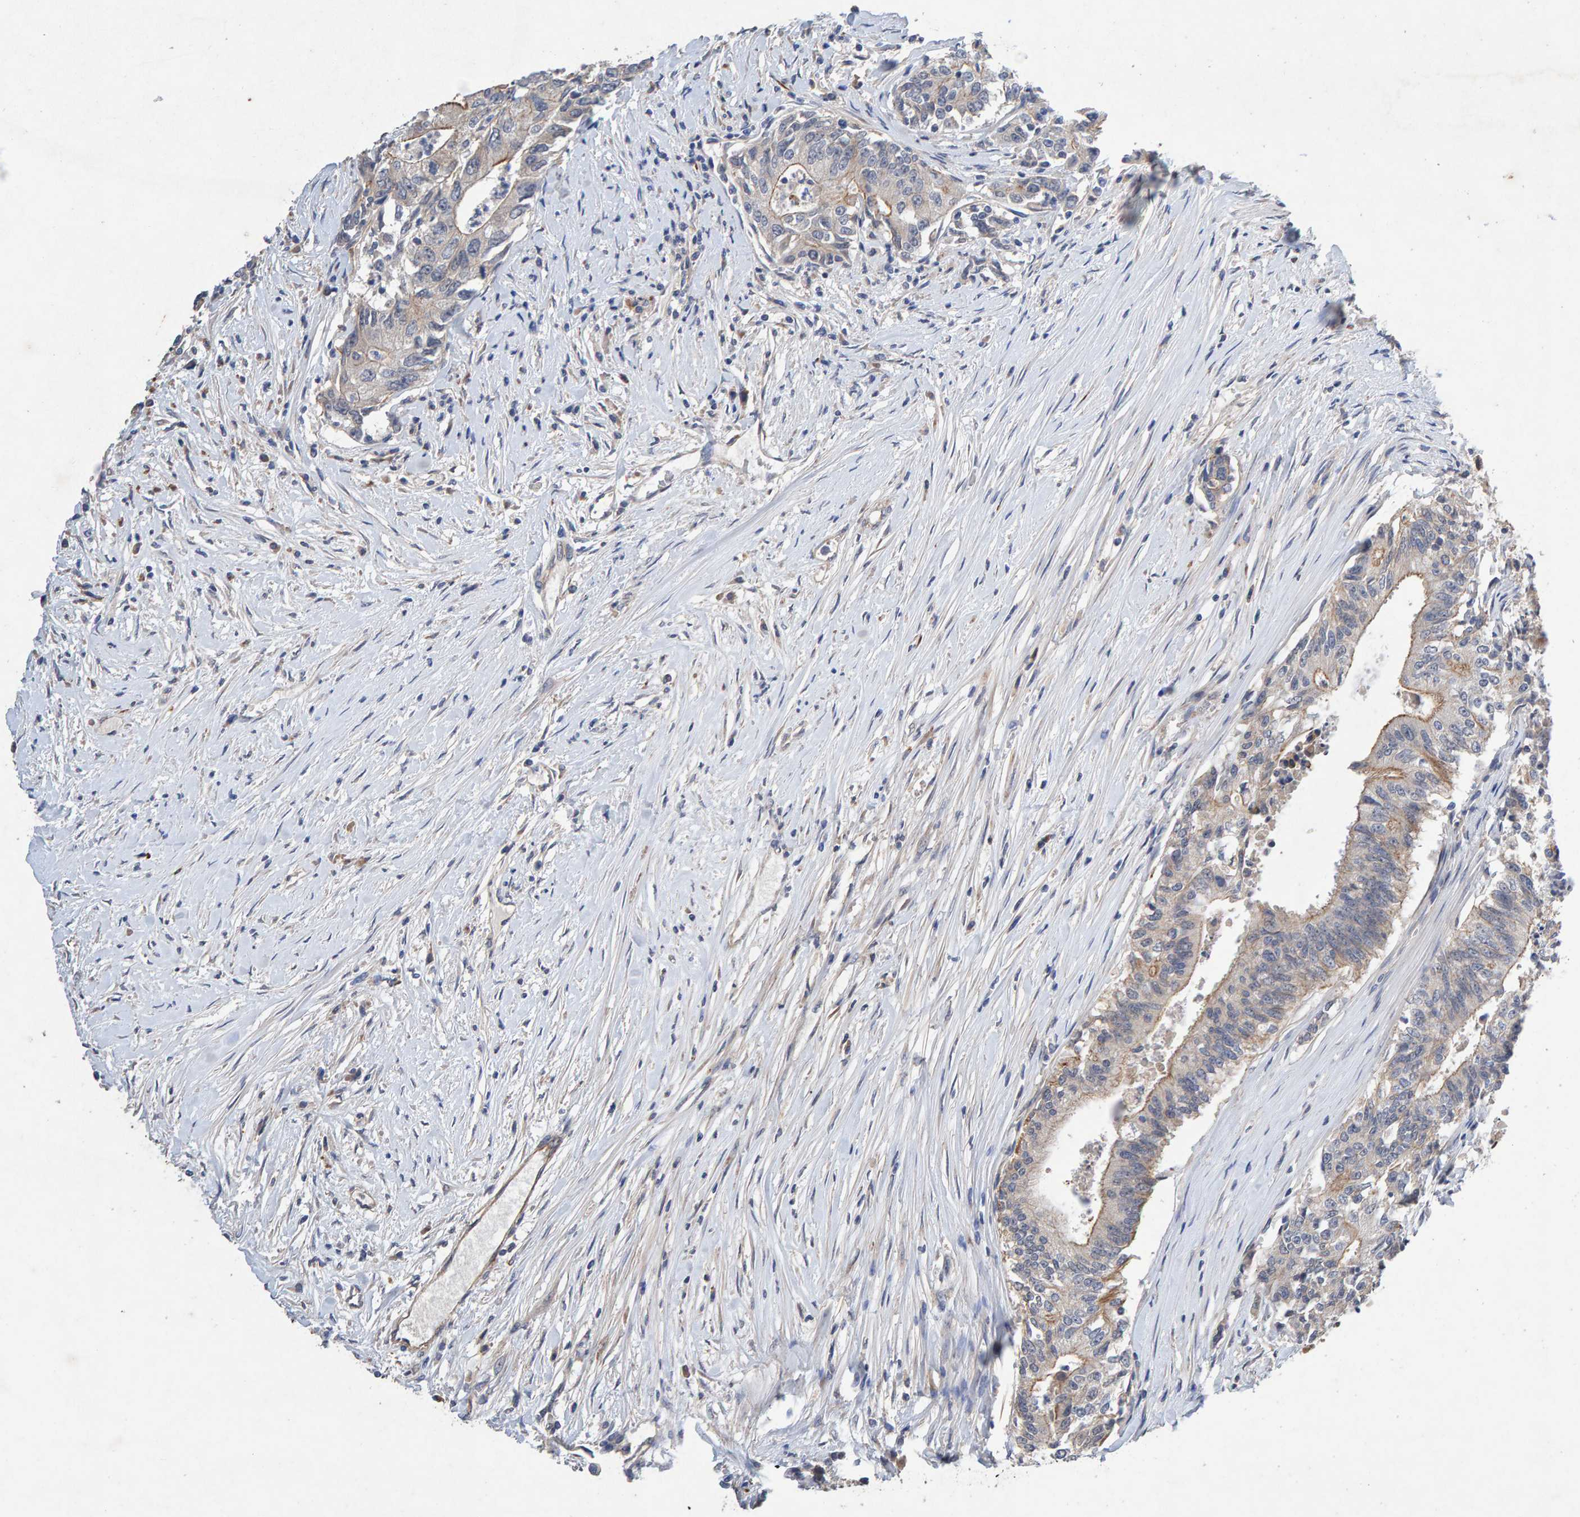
{"staining": {"intensity": "weak", "quantity": "25%-75%", "location": "cytoplasmic/membranous"}, "tissue": "colorectal cancer", "cell_type": "Tumor cells", "image_type": "cancer", "snomed": [{"axis": "morphology", "description": "Adenocarcinoma, NOS"}, {"axis": "topography", "description": "Colon"}], "caption": "The micrograph shows staining of colorectal adenocarcinoma, revealing weak cytoplasmic/membranous protein expression (brown color) within tumor cells.", "gene": "EFR3A", "patient": {"sex": "female", "age": 77}}